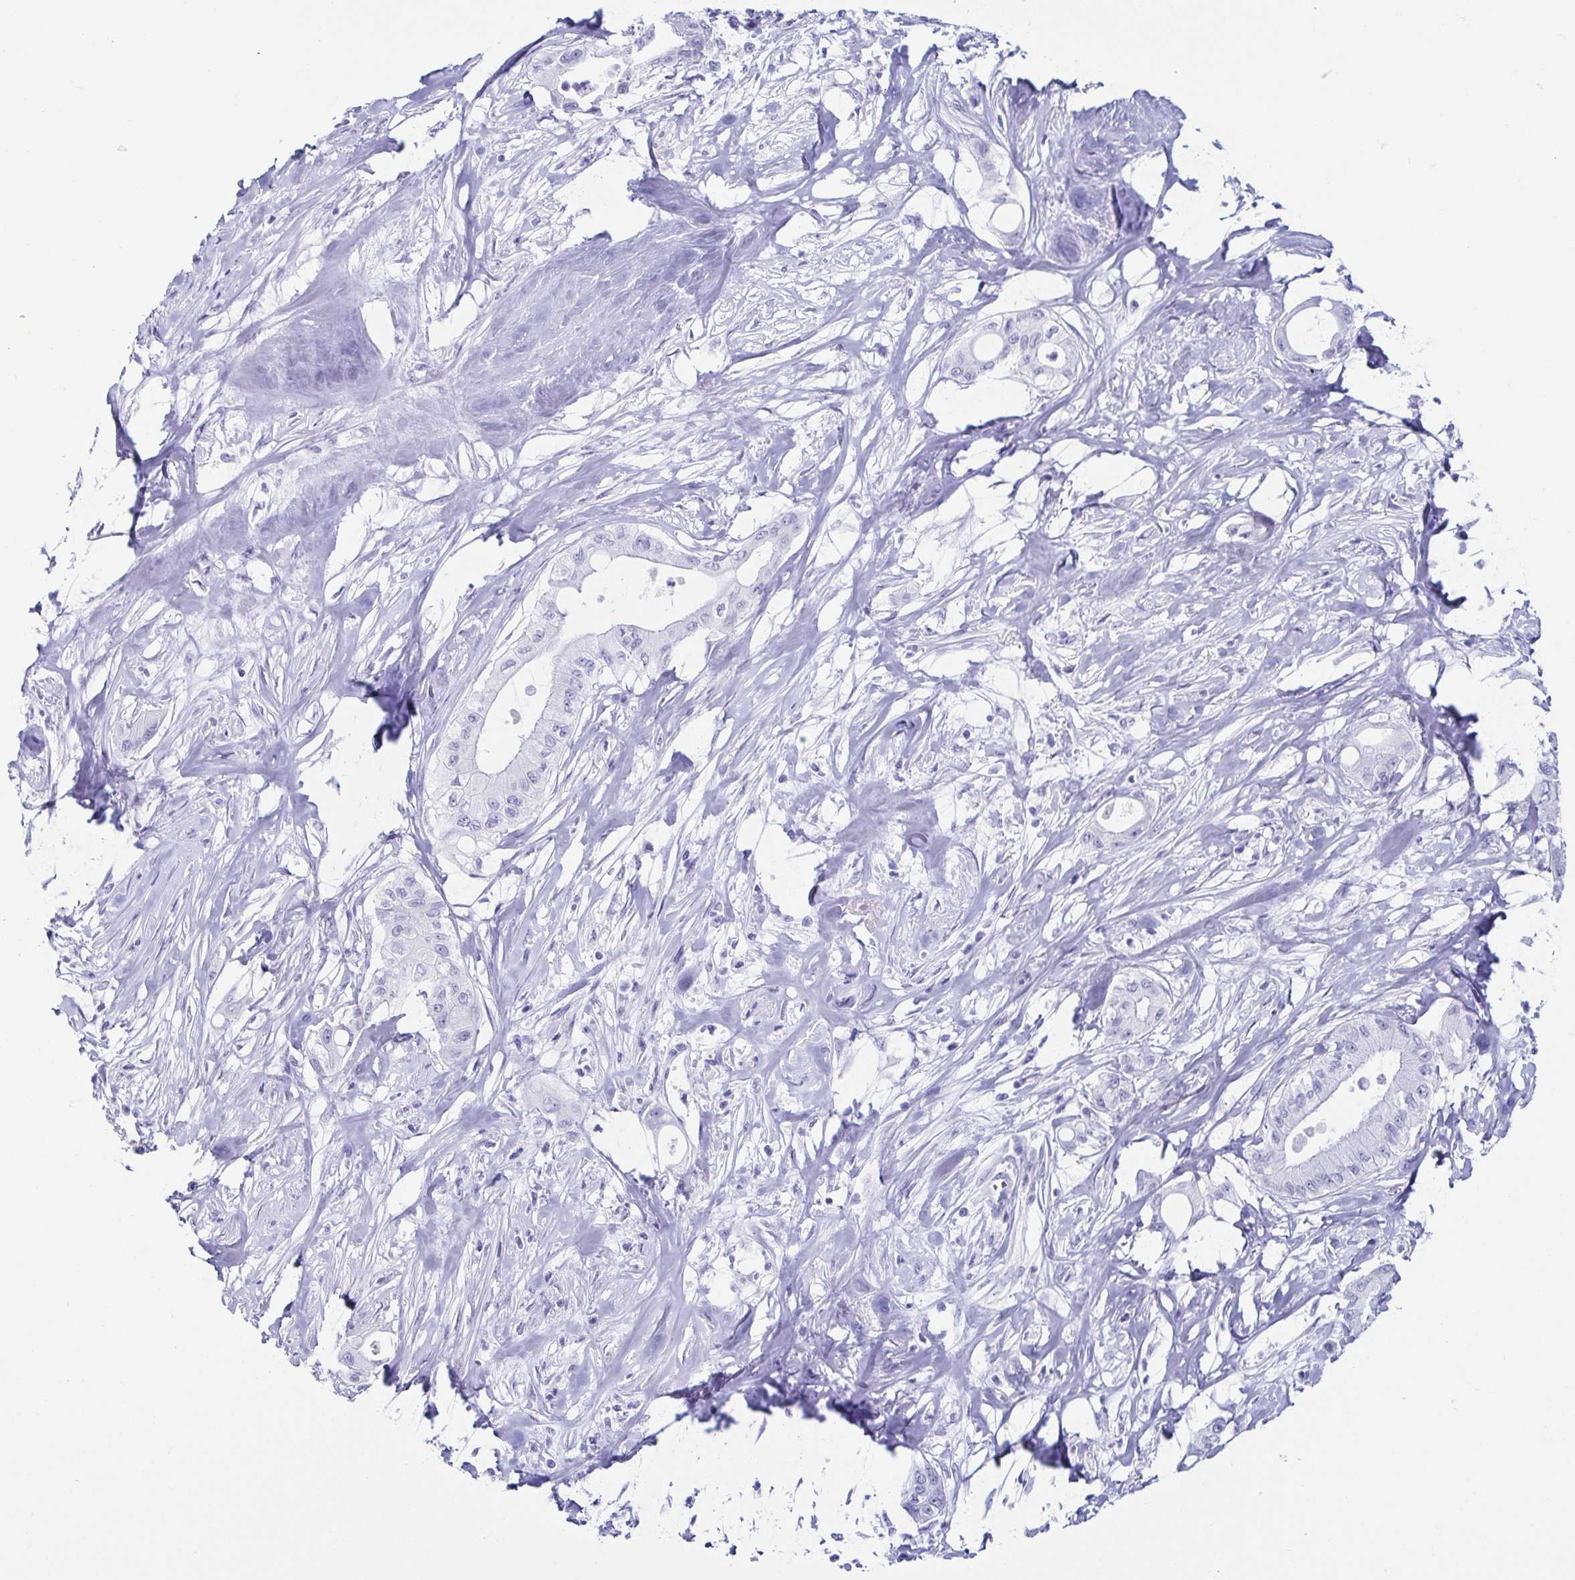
{"staining": {"intensity": "negative", "quantity": "none", "location": "none"}, "tissue": "pancreatic cancer", "cell_type": "Tumor cells", "image_type": "cancer", "snomed": [{"axis": "morphology", "description": "Adenocarcinoma, NOS"}, {"axis": "topography", "description": "Pancreas"}], "caption": "This histopathology image is of pancreatic cancer (adenocarcinoma) stained with immunohistochemistry to label a protein in brown with the nuclei are counter-stained blue. There is no positivity in tumor cells.", "gene": "CD164L2", "patient": {"sex": "male", "age": 71}}